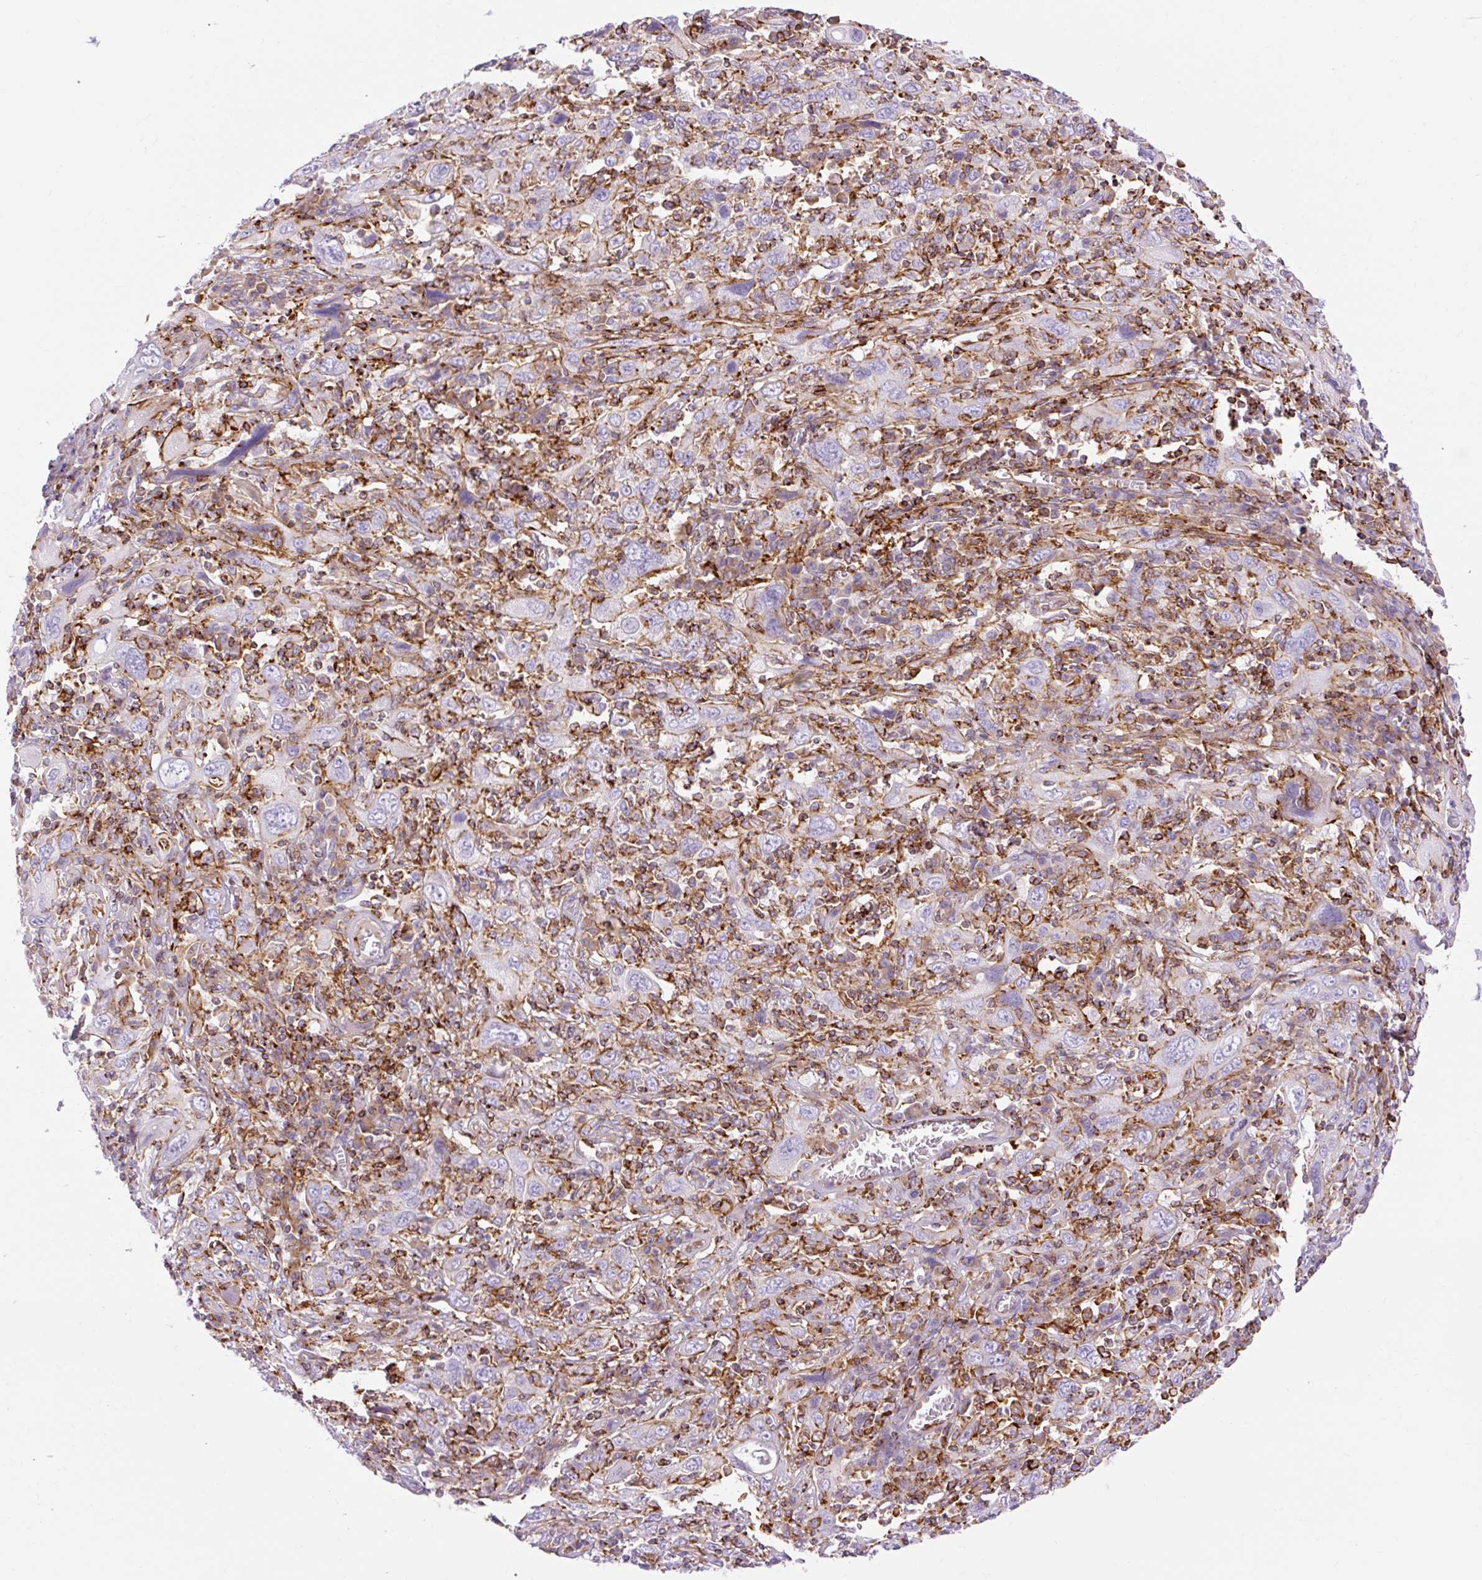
{"staining": {"intensity": "negative", "quantity": "none", "location": "none"}, "tissue": "cervical cancer", "cell_type": "Tumor cells", "image_type": "cancer", "snomed": [{"axis": "morphology", "description": "Squamous cell carcinoma, NOS"}, {"axis": "topography", "description": "Cervix"}], "caption": "Cervical squamous cell carcinoma stained for a protein using IHC exhibits no staining tumor cells.", "gene": "CORO7-PAM16", "patient": {"sex": "female", "age": 46}}